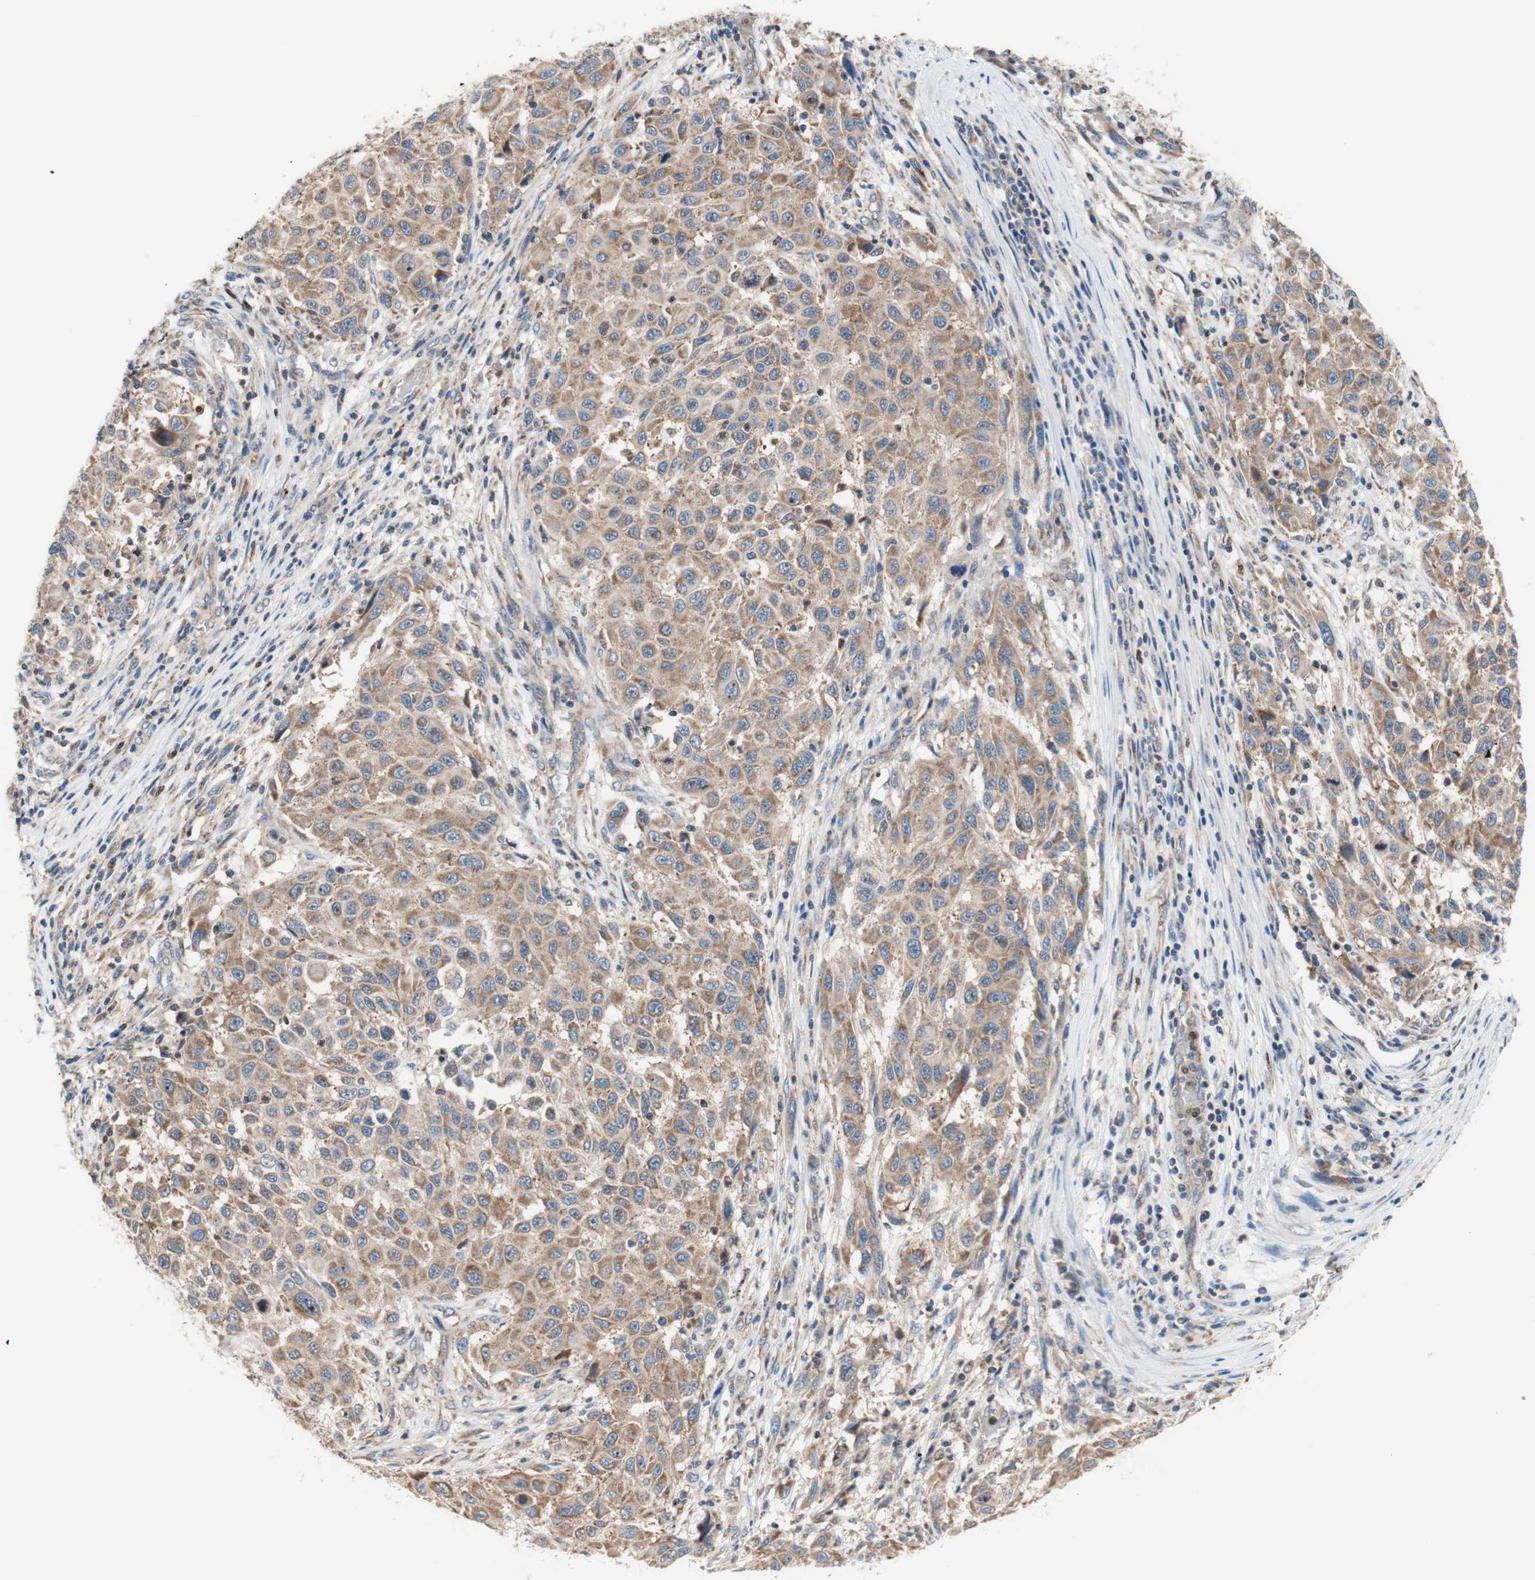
{"staining": {"intensity": "weak", "quantity": ">75%", "location": "cytoplasmic/membranous"}, "tissue": "melanoma", "cell_type": "Tumor cells", "image_type": "cancer", "snomed": [{"axis": "morphology", "description": "Malignant melanoma, Metastatic site"}, {"axis": "topography", "description": "Lymph node"}], "caption": "Melanoma stained for a protein displays weak cytoplasmic/membranous positivity in tumor cells.", "gene": "FMR1", "patient": {"sex": "male", "age": 61}}